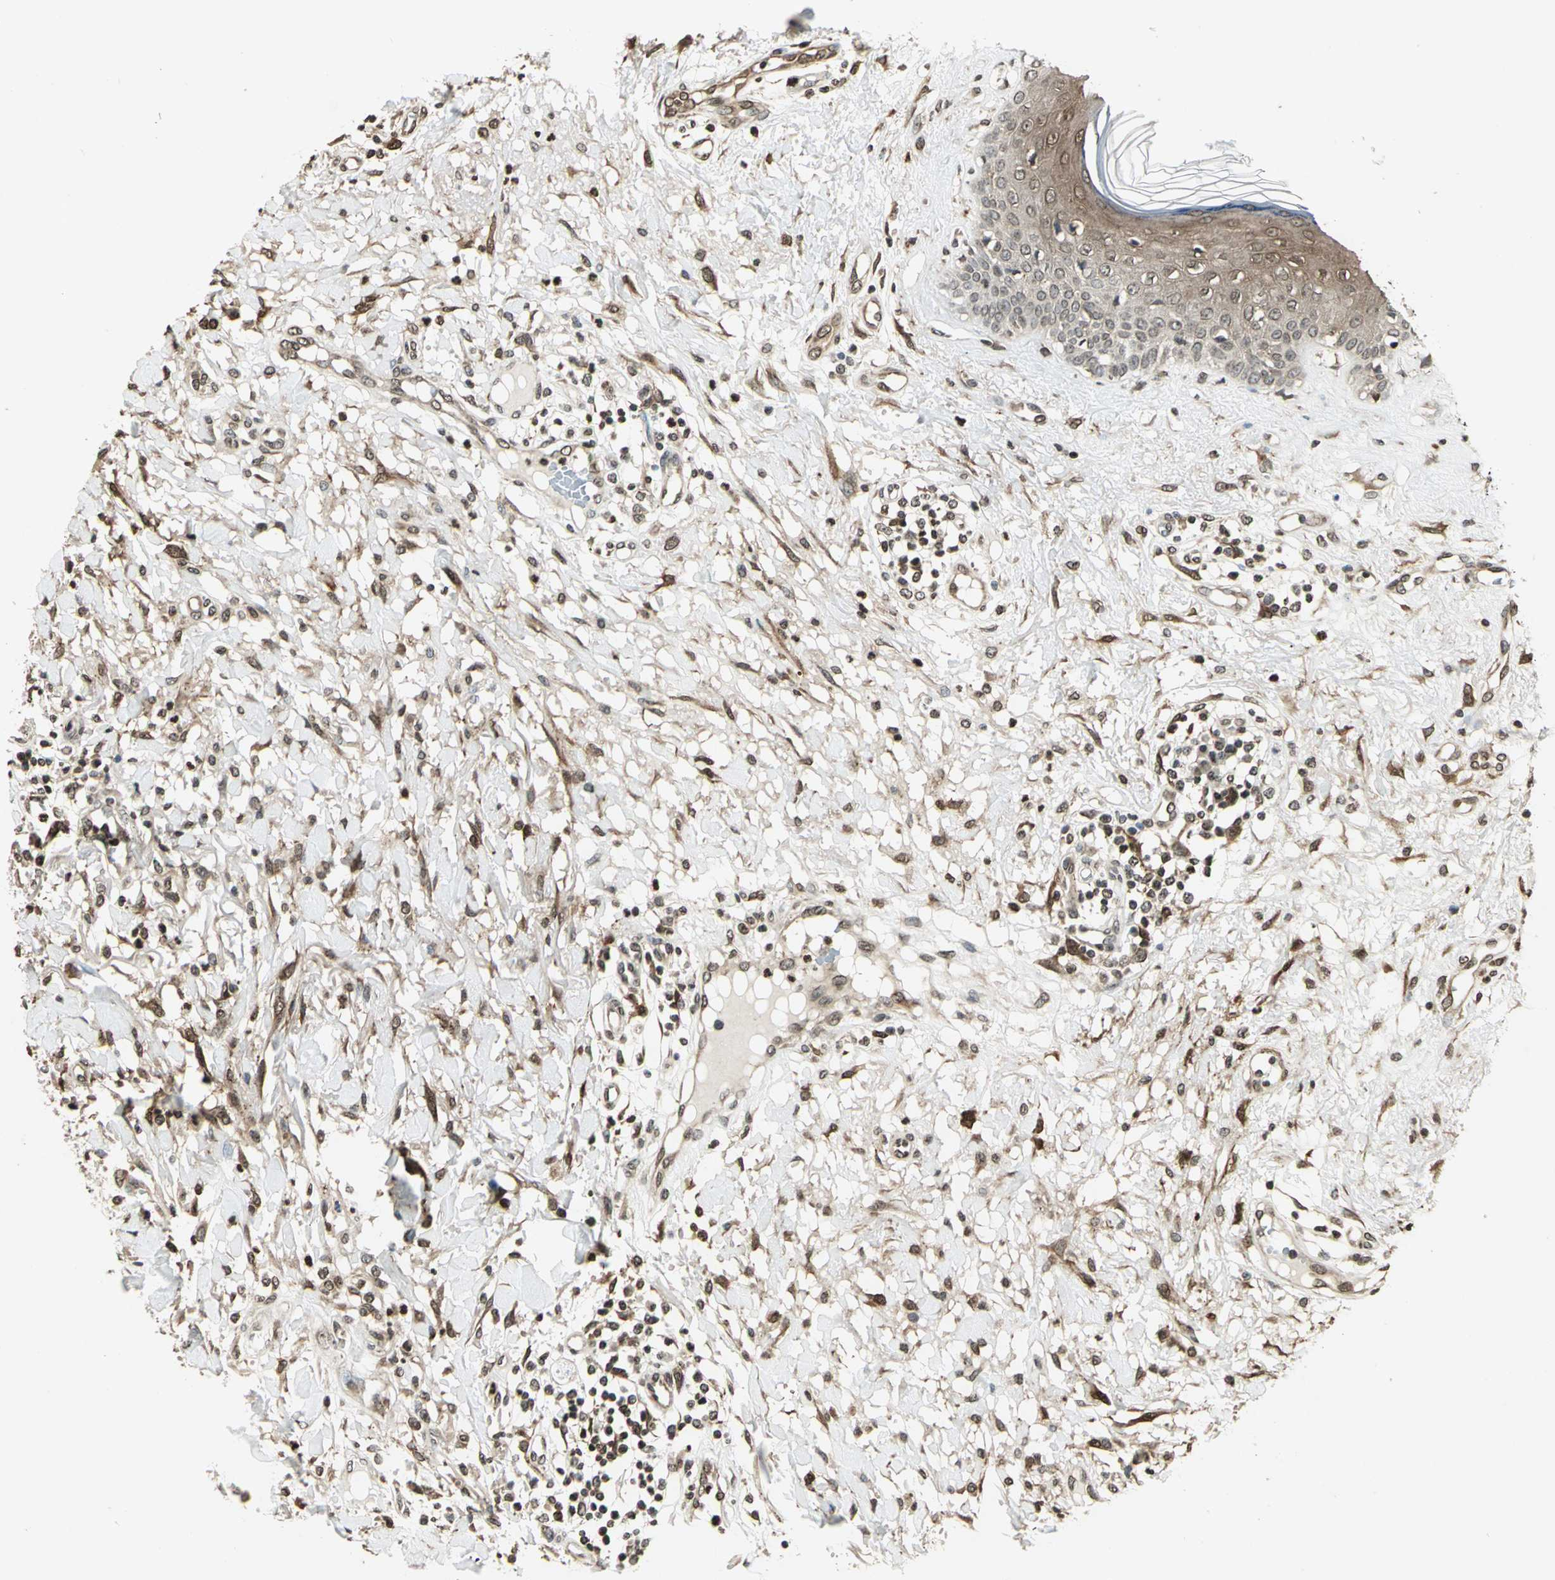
{"staining": {"intensity": "moderate", "quantity": "25%-75%", "location": "cytoplasmic/membranous"}, "tissue": "skin cancer", "cell_type": "Tumor cells", "image_type": "cancer", "snomed": [{"axis": "morphology", "description": "Squamous cell carcinoma, NOS"}, {"axis": "topography", "description": "Skin"}], "caption": "An image of human skin cancer (squamous cell carcinoma) stained for a protein exhibits moderate cytoplasmic/membranous brown staining in tumor cells.", "gene": "LGALS3", "patient": {"sex": "female", "age": 78}}